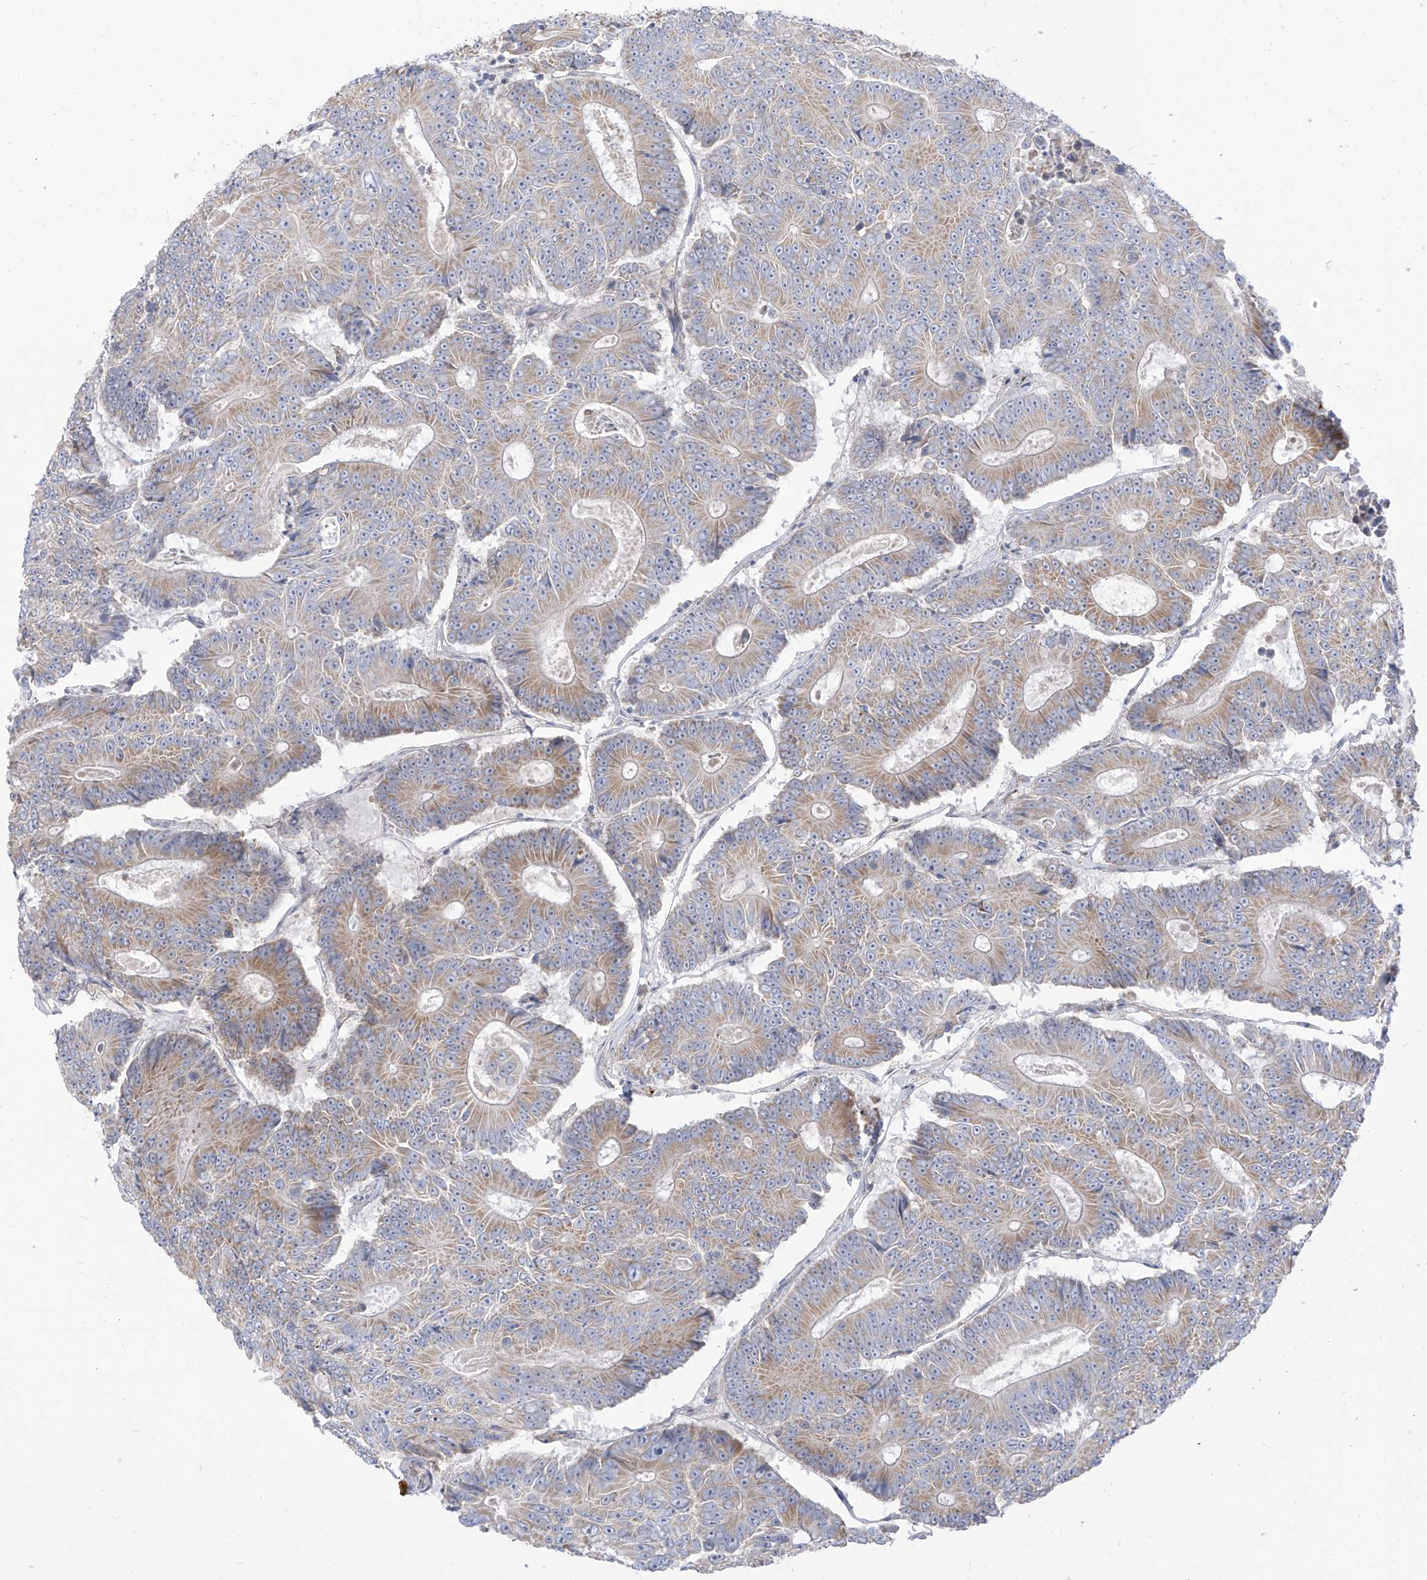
{"staining": {"intensity": "moderate", "quantity": "25%-75%", "location": "cytoplasmic/membranous"}, "tissue": "colorectal cancer", "cell_type": "Tumor cells", "image_type": "cancer", "snomed": [{"axis": "morphology", "description": "Adenocarcinoma, NOS"}, {"axis": "topography", "description": "Colon"}], "caption": "Colorectal adenocarcinoma stained with a protein marker reveals moderate staining in tumor cells.", "gene": "ARHGEF40", "patient": {"sex": "male", "age": 83}}